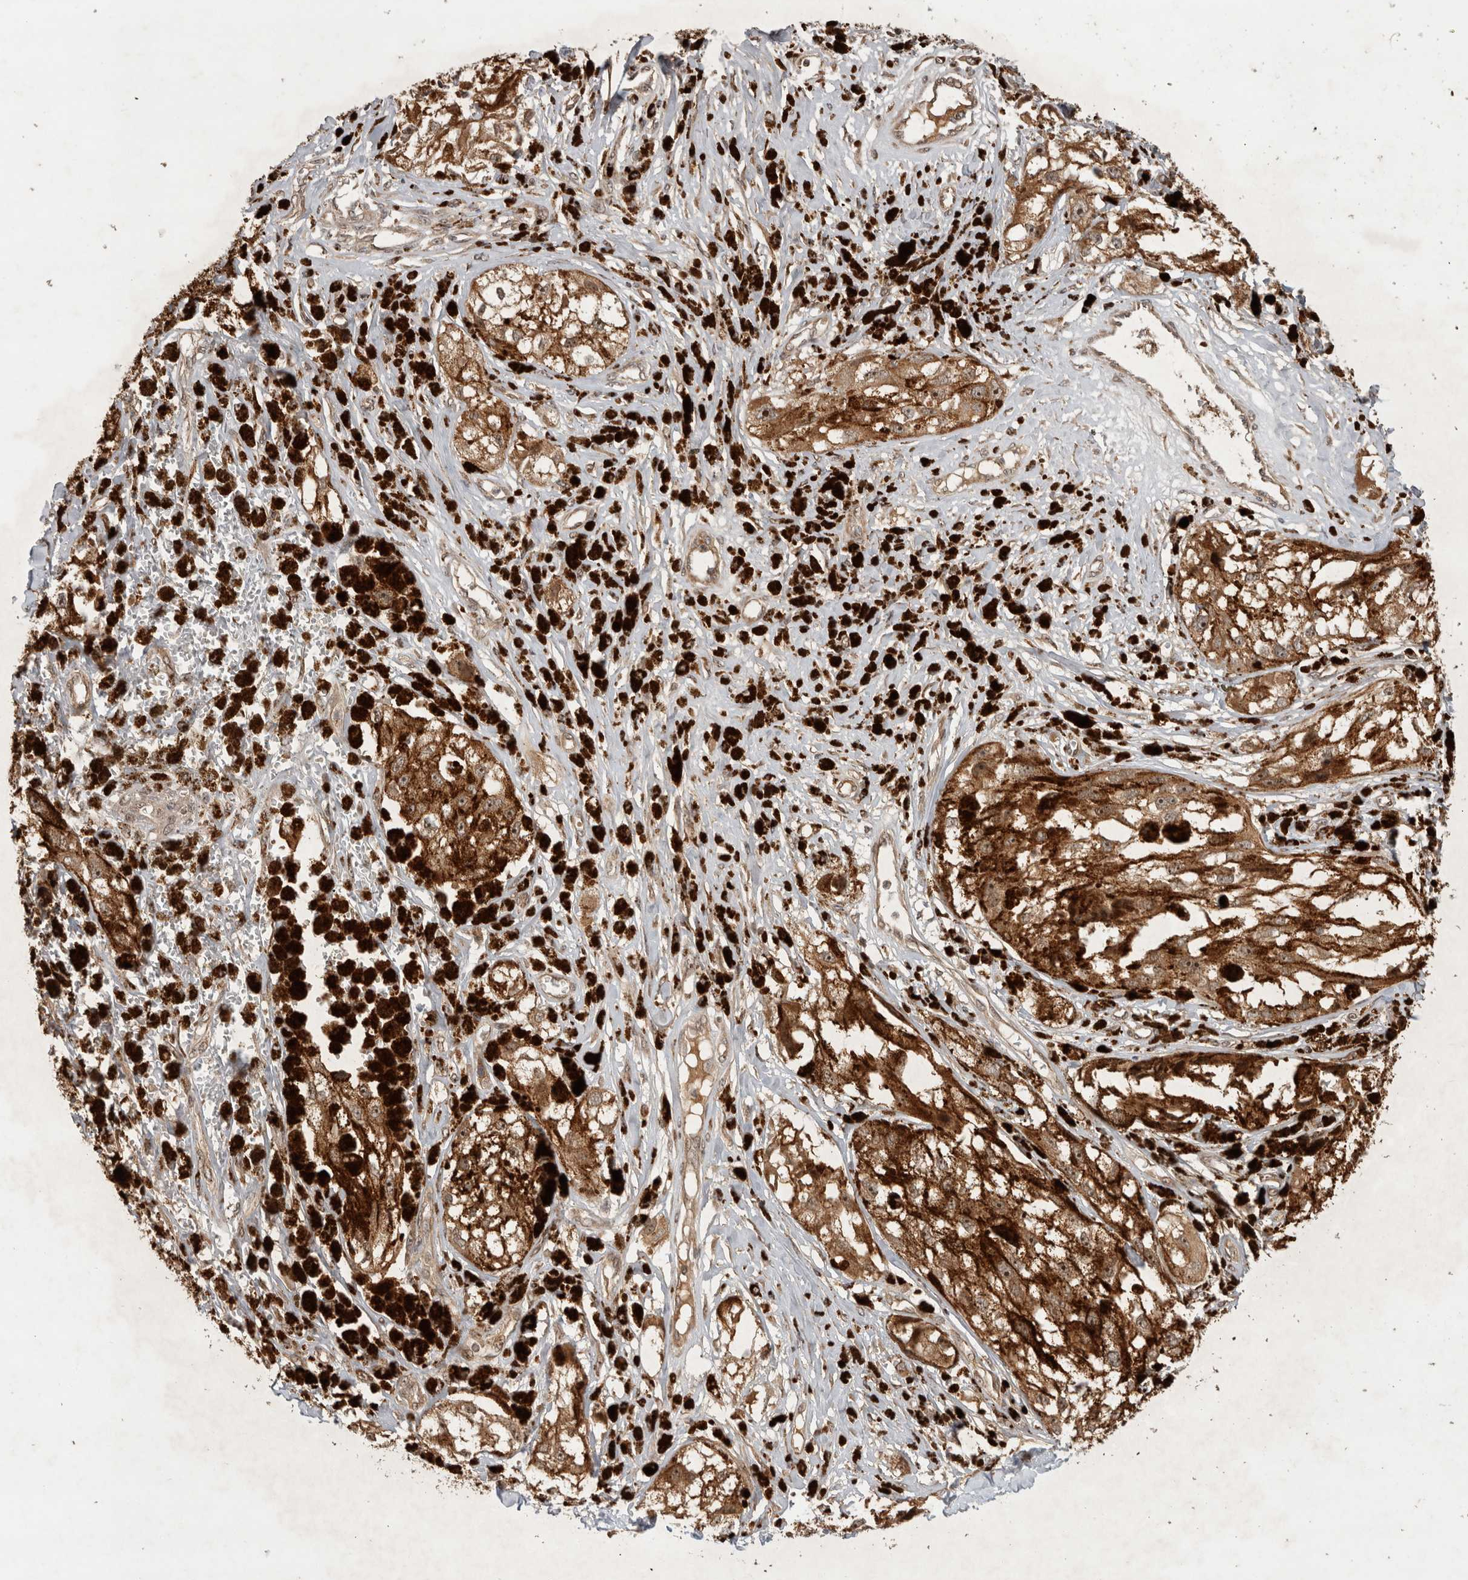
{"staining": {"intensity": "strong", "quantity": ">75%", "location": "cytoplasmic/membranous,nuclear"}, "tissue": "melanoma", "cell_type": "Tumor cells", "image_type": "cancer", "snomed": [{"axis": "morphology", "description": "Malignant melanoma, NOS"}, {"axis": "topography", "description": "Skin"}], "caption": "An immunohistochemistry micrograph of neoplastic tissue is shown. Protein staining in brown labels strong cytoplasmic/membranous and nuclear positivity in malignant melanoma within tumor cells.", "gene": "PITPNC1", "patient": {"sex": "male", "age": 88}}